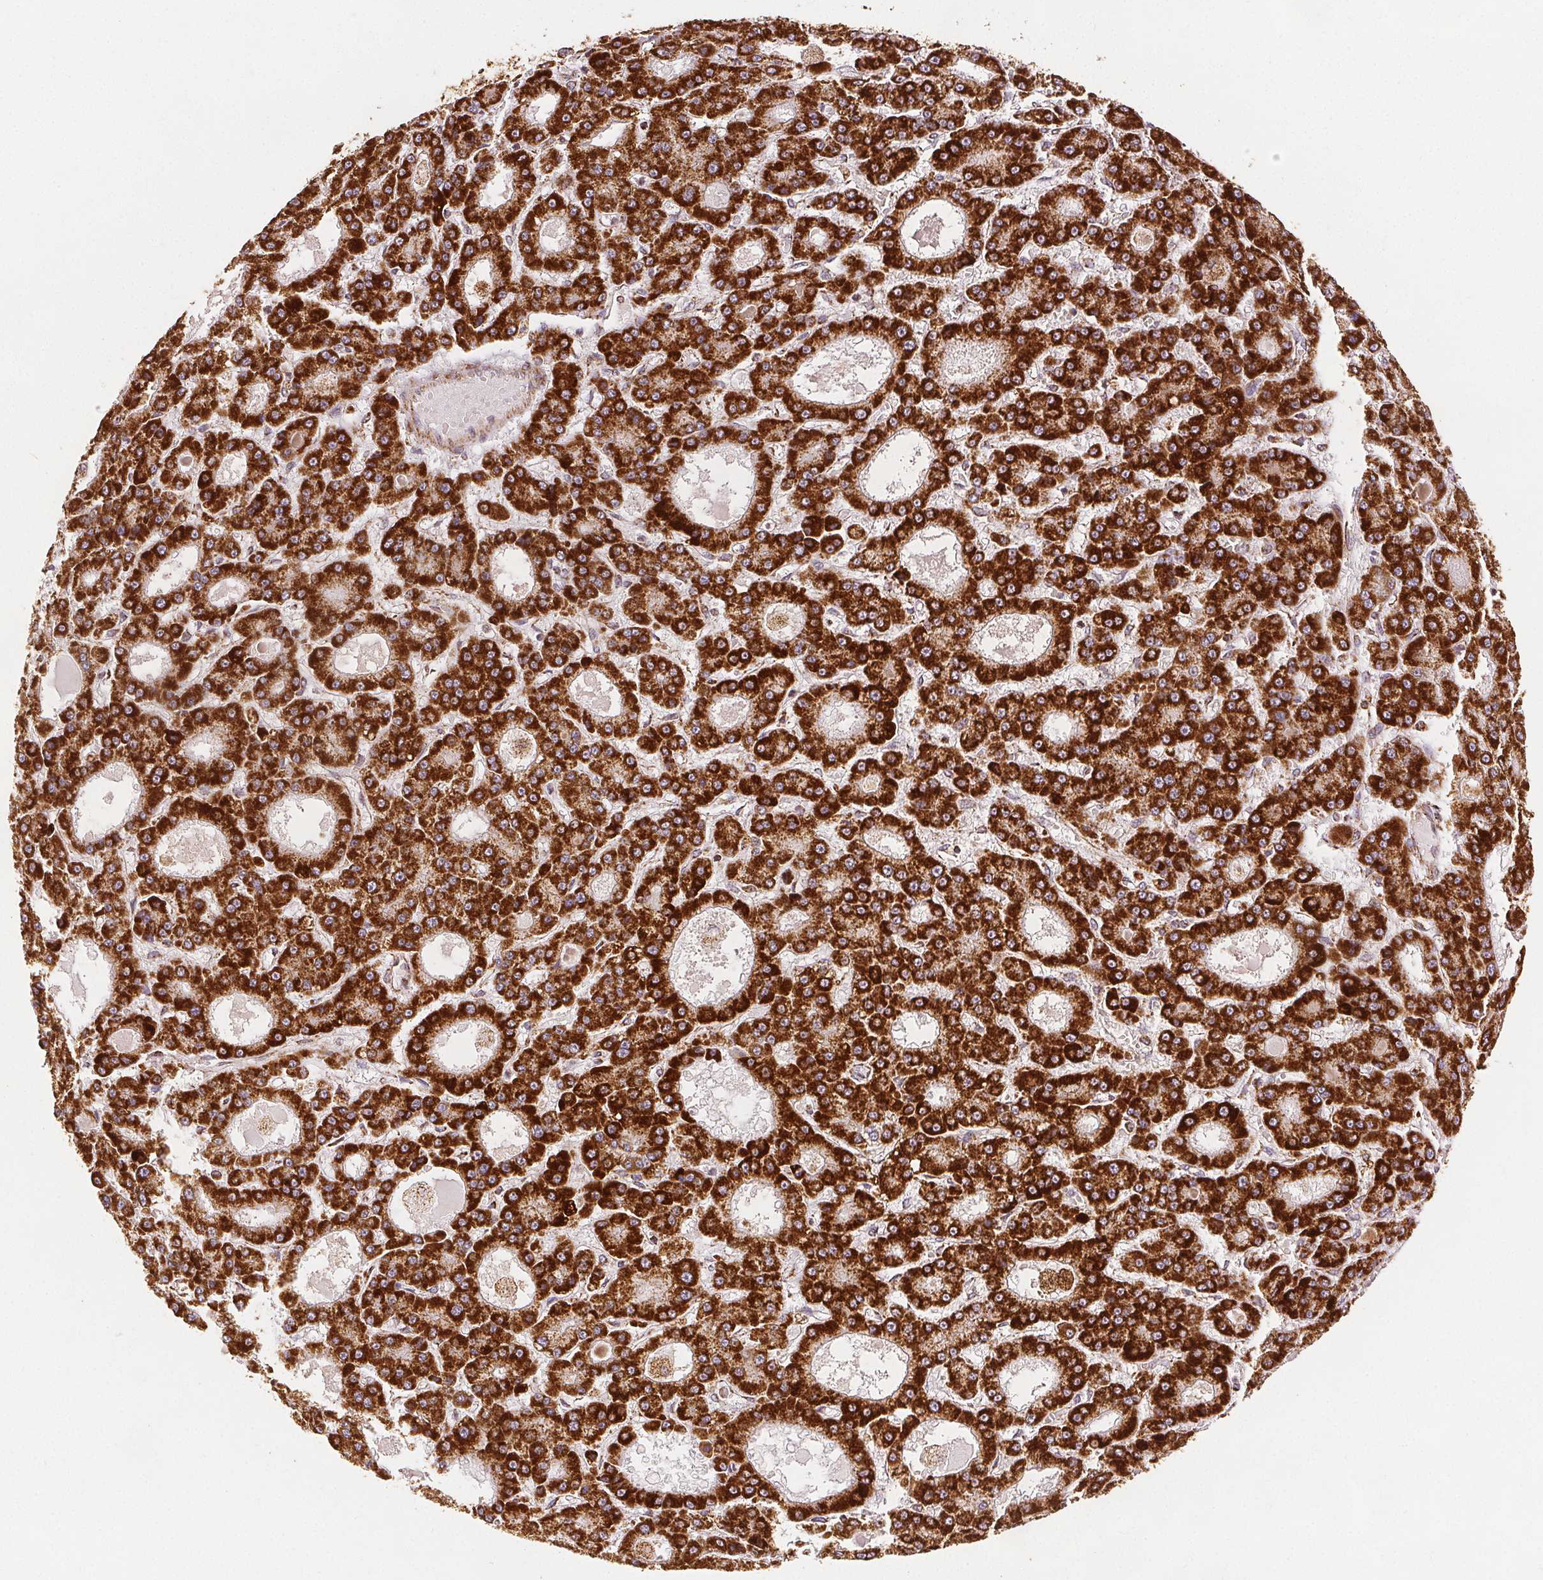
{"staining": {"intensity": "strong", "quantity": ">75%", "location": "cytoplasmic/membranous"}, "tissue": "liver cancer", "cell_type": "Tumor cells", "image_type": "cancer", "snomed": [{"axis": "morphology", "description": "Carcinoma, Hepatocellular, NOS"}, {"axis": "topography", "description": "Liver"}], "caption": "Protein positivity by IHC demonstrates strong cytoplasmic/membranous staining in approximately >75% of tumor cells in liver hepatocellular carcinoma.", "gene": "SDHB", "patient": {"sex": "male", "age": 70}}